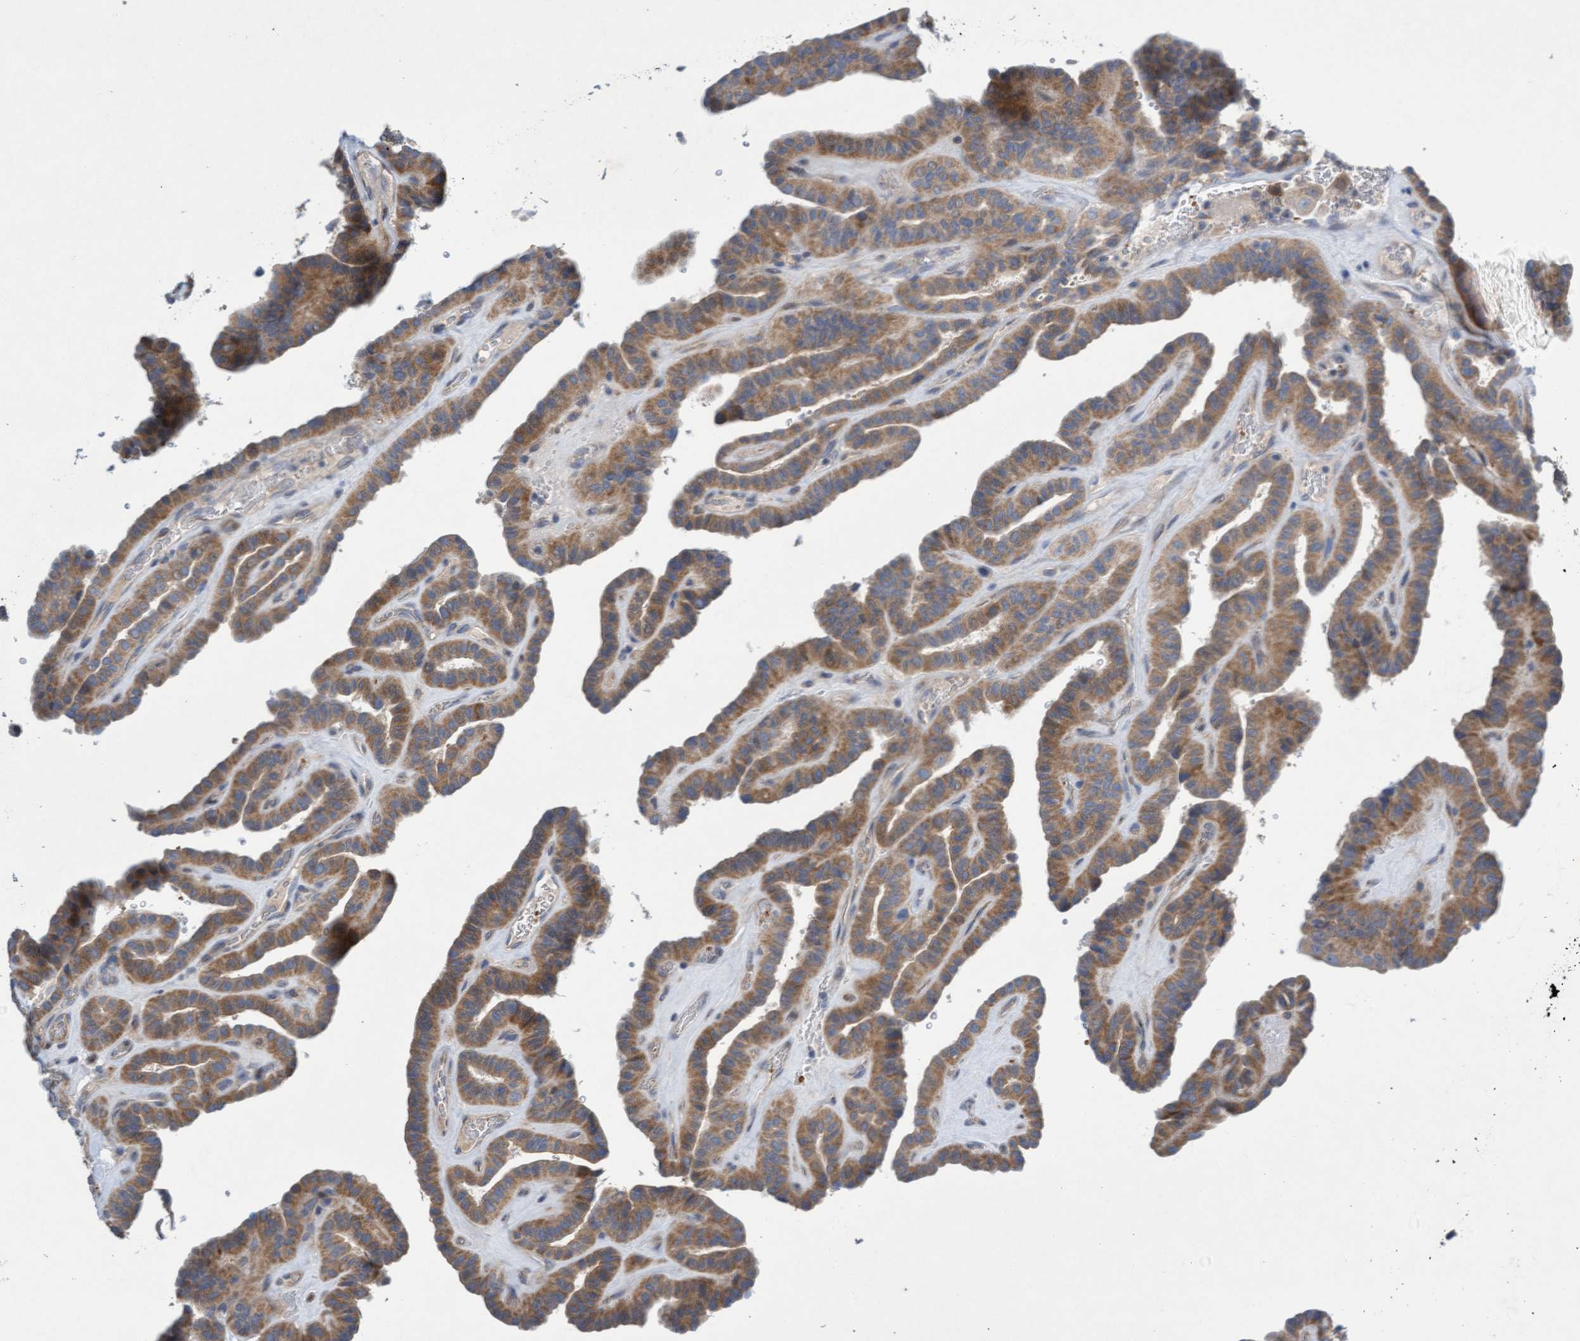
{"staining": {"intensity": "moderate", "quantity": ">75%", "location": "cytoplasmic/membranous"}, "tissue": "thyroid cancer", "cell_type": "Tumor cells", "image_type": "cancer", "snomed": [{"axis": "morphology", "description": "Papillary adenocarcinoma, NOS"}, {"axis": "topography", "description": "Thyroid gland"}], "caption": "High-power microscopy captured an immunohistochemistry micrograph of thyroid cancer, revealing moderate cytoplasmic/membranous expression in about >75% of tumor cells.", "gene": "DDHD2", "patient": {"sex": "male", "age": 77}}